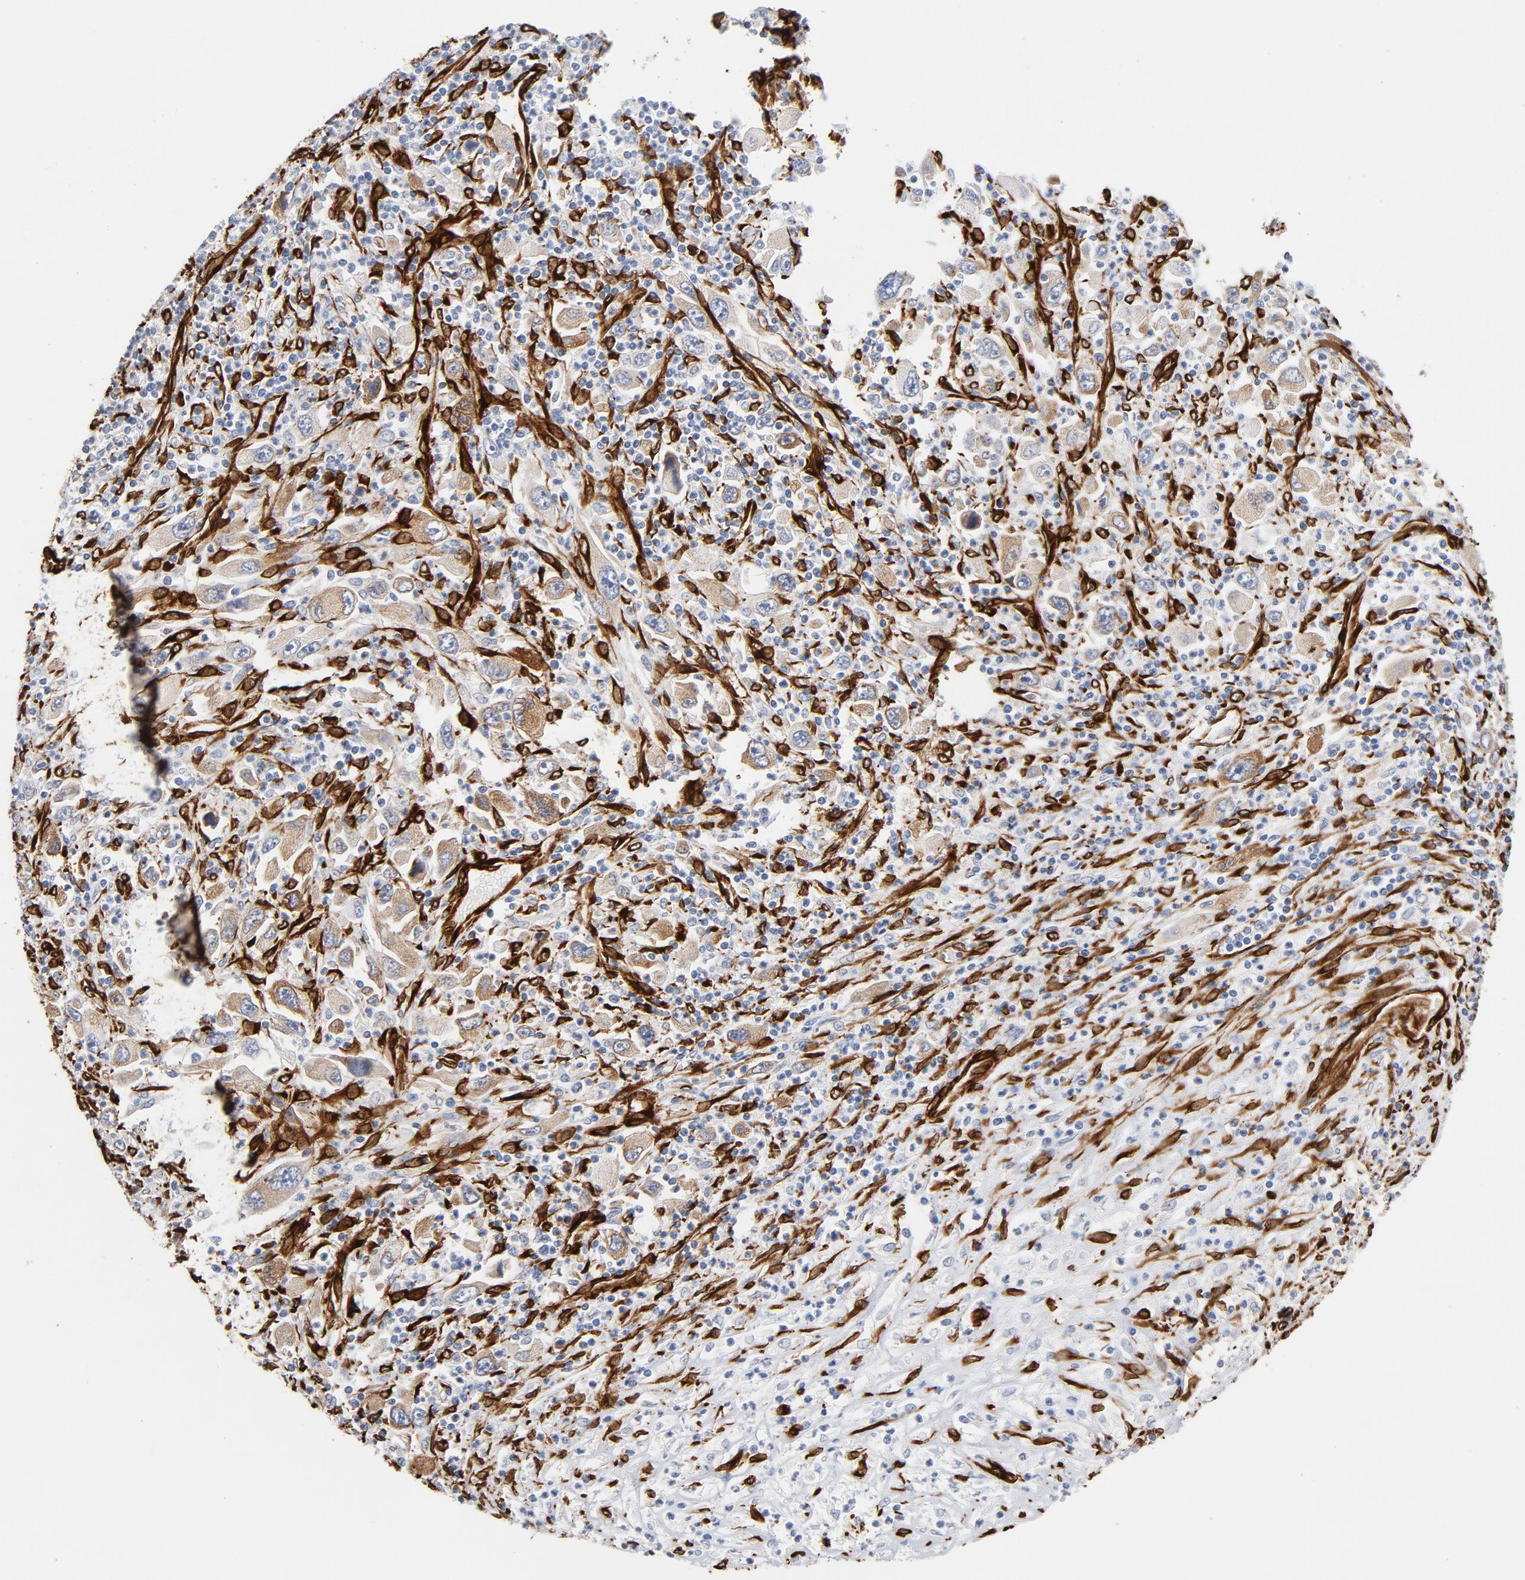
{"staining": {"intensity": "strong", "quantity": ">75%", "location": "cytoplasmic/membranous"}, "tissue": "melanoma", "cell_type": "Tumor cells", "image_type": "cancer", "snomed": [{"axis": "morphology", "description": "Malignant melanoma, Metastatic site"}, {"axis": "topography", "description": "Skin"}], "caption": "The immunohistochemical stain labels strong cytoplasmic/membranous positivity in tumor cells of melanoma tissue.", "gene": "SERPINH1", "patient": {"sex": "female", "age": 56}}